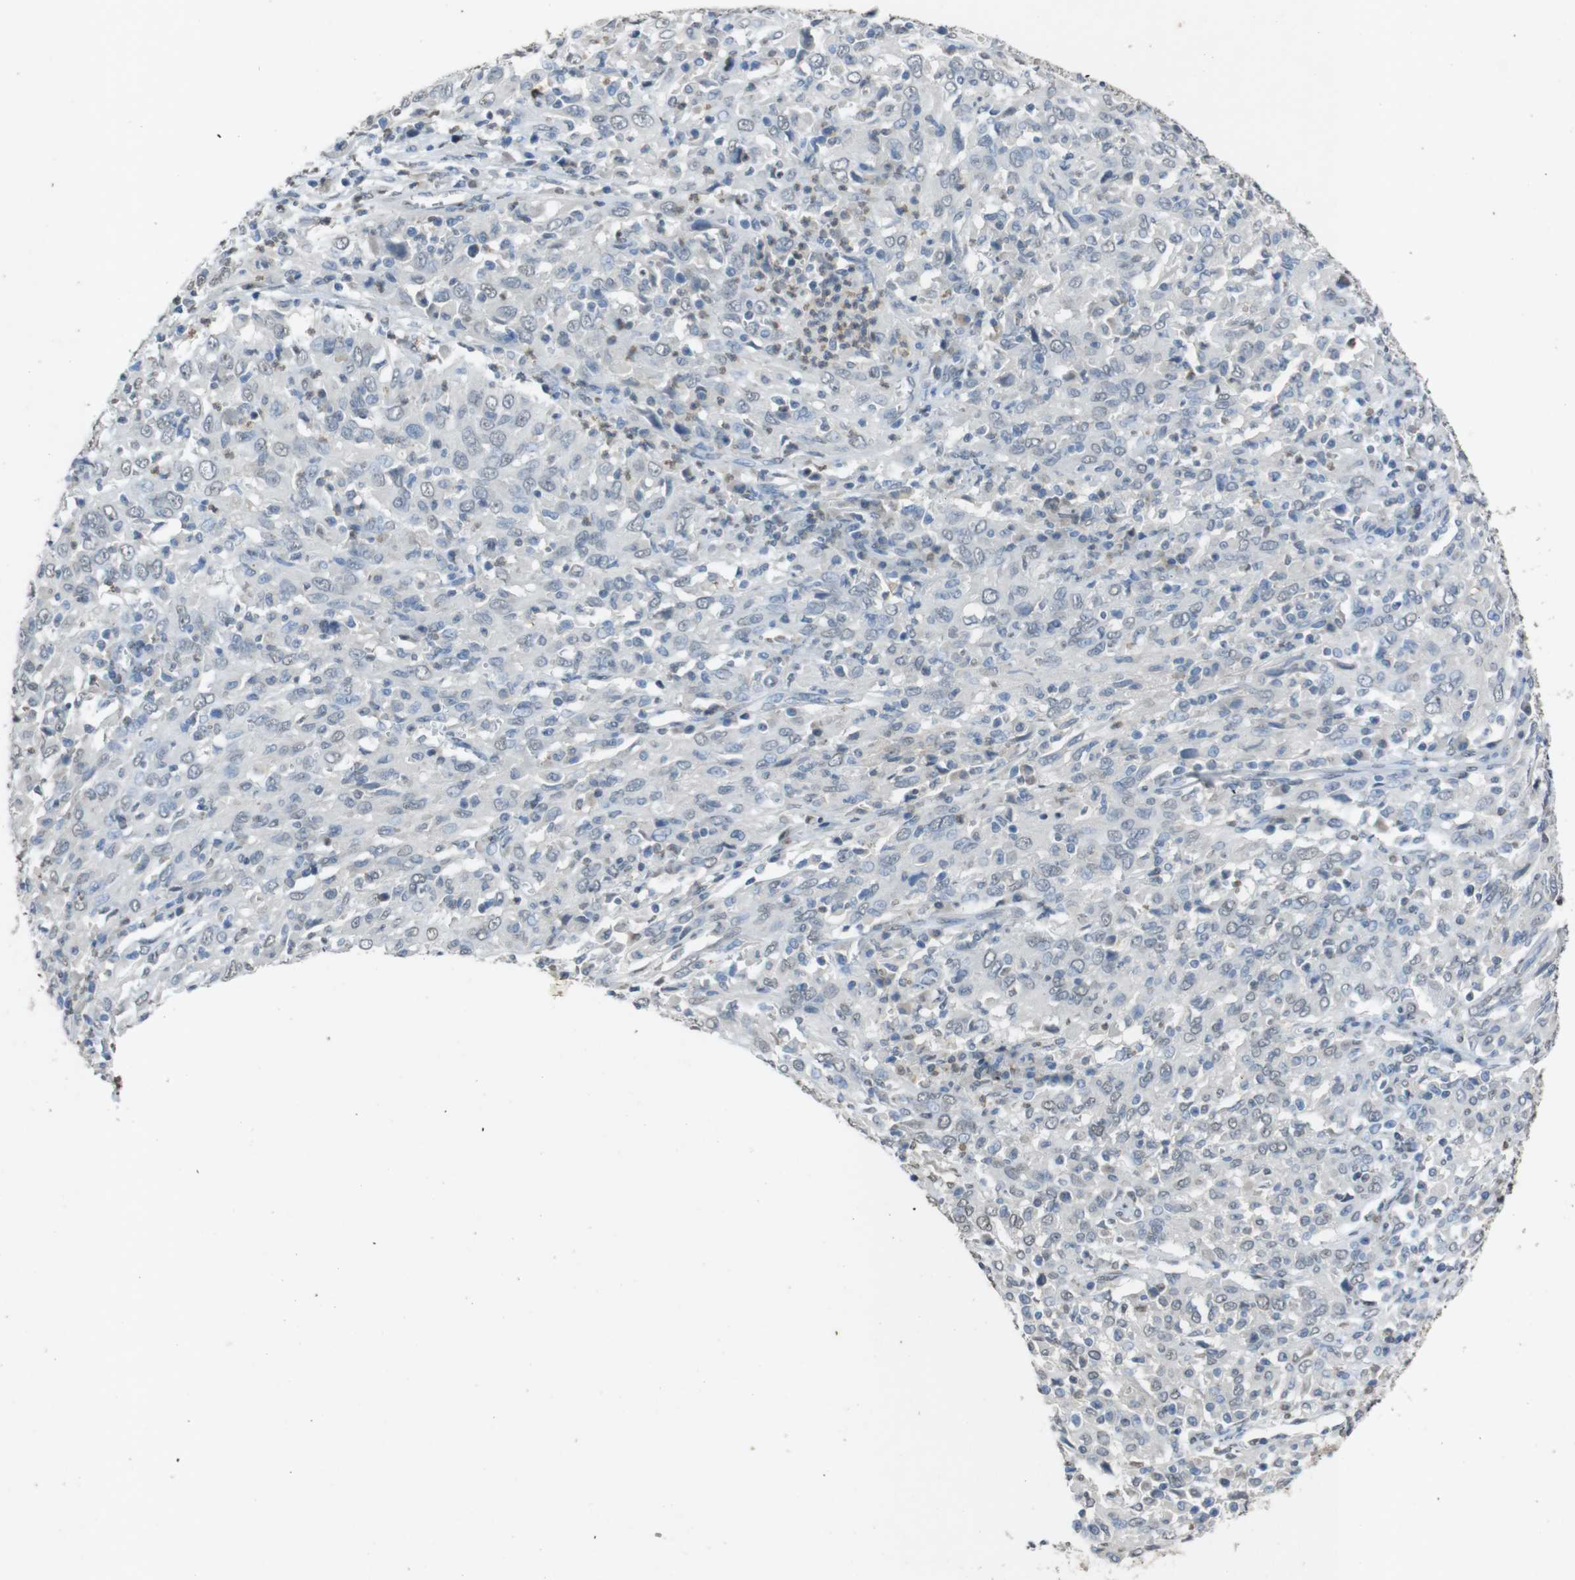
{"staining": {"intensity": "negative", "quantity": "none", "location": "none"}, "tissue": "cervical cancer", "cell_type": "Tumor cells", "image_type": "cancer", "snomed": [{"axis": "morphology", "description": "Squamous cell carcinoma, NOS"}, {"axis": "topography", "description": "Cervix"}], "caption": "Immunohistochemistry image of neoplastic tissue: human cervical cancer (squamous cell carcinoma) stained with DAB (3,3'-diaminobenzidine) displays no significant protein staining in tumor cells. (DAB immunohistochemistry (IHC) with hematoxylin counter stain).", "gene": "STBD1", "patient": {"sex": "female", "age": 46}}